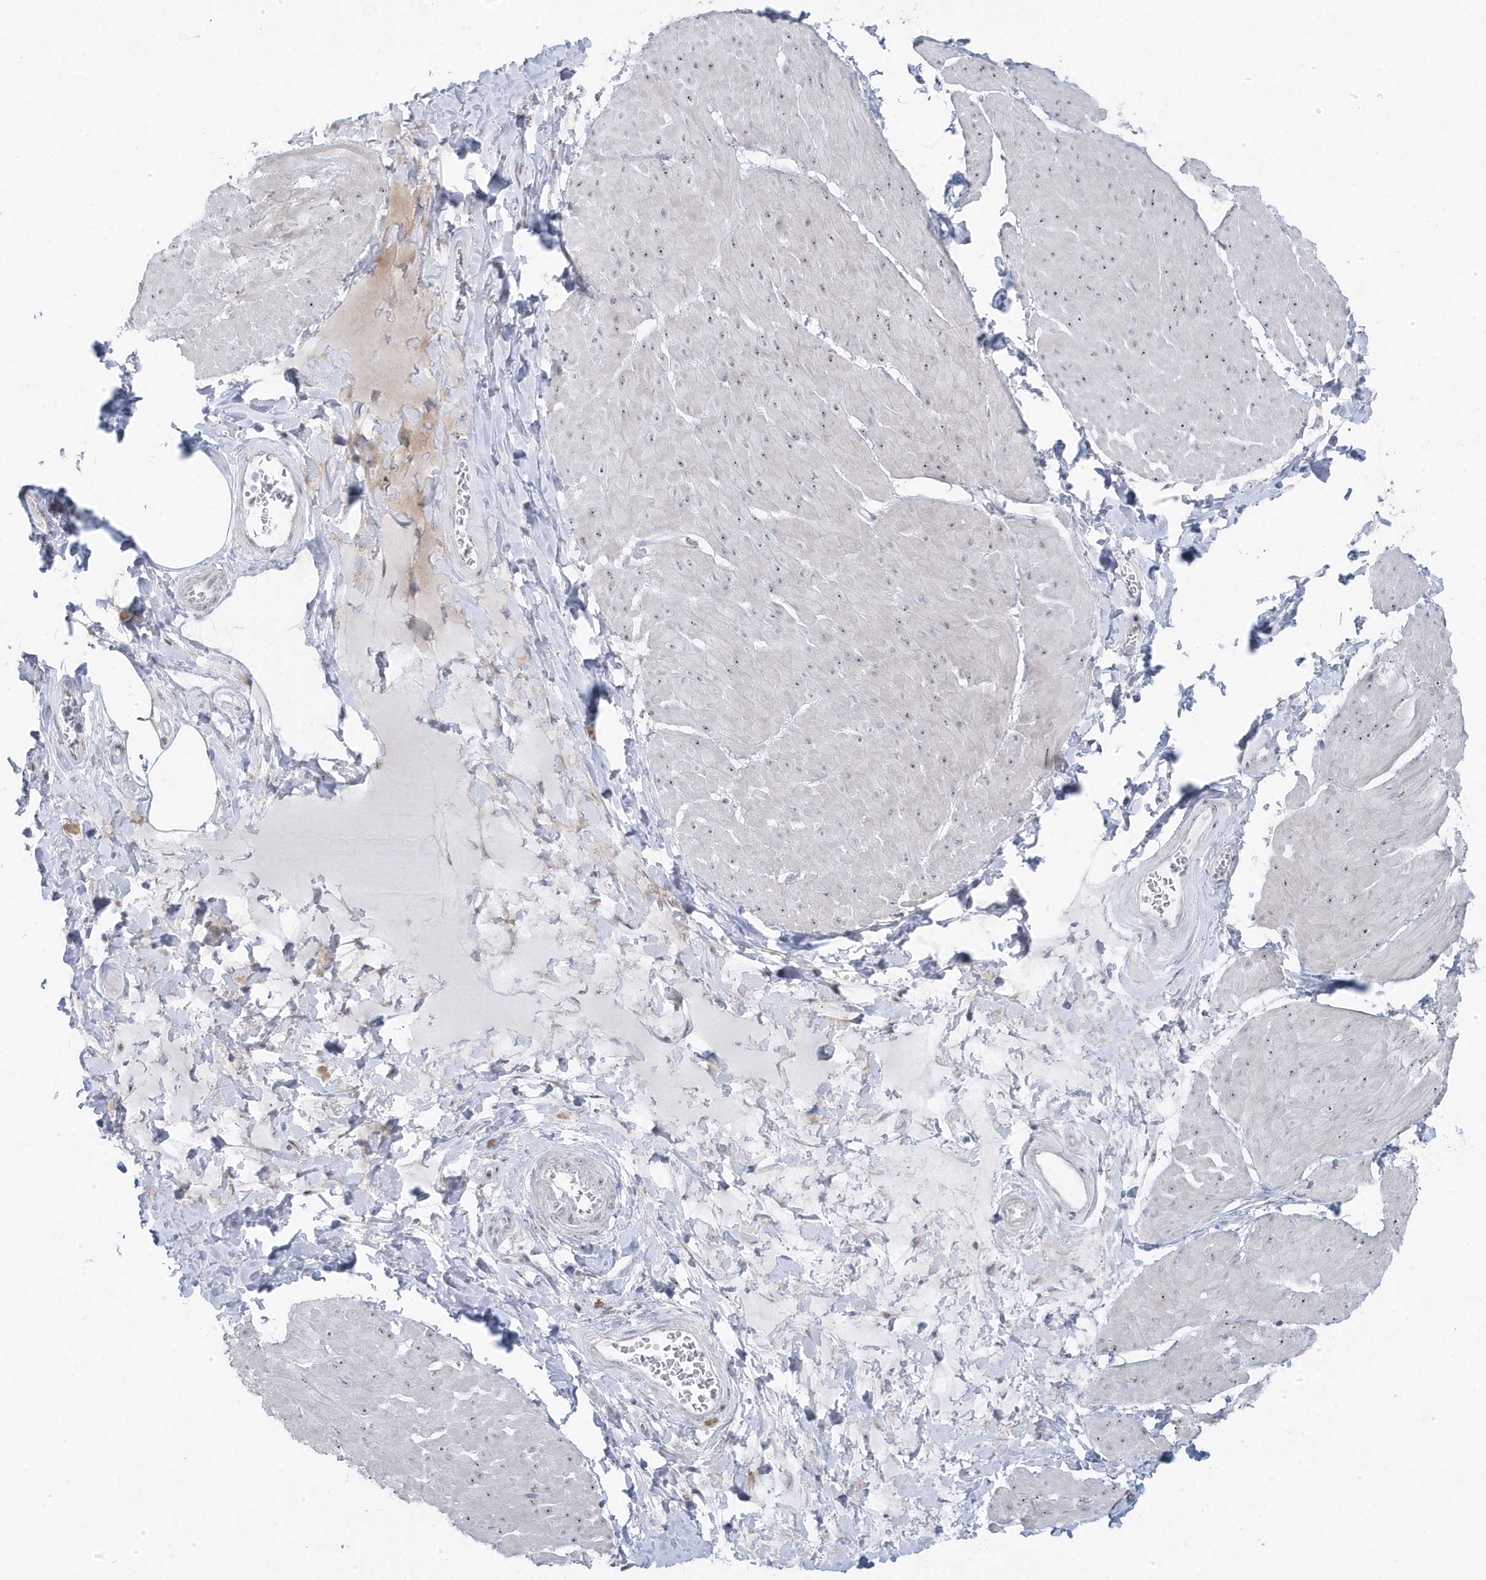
{"staining": {"intensity": "negative", "quantity": "none", "location": "none"}, "tissue": "smooth muscle", "cell_type": "Smooth muscle cells", "image_type": "normal", "snomed": [{"axis": "morphology", "description": "Urothelial carcinoma, High grade"}, {"axis": "topography", "description": "Urinary bladder"}], "caption": "Immunohistochemistry (IHC) micrograph of benign smooth muscle: smooth muscle stained with DAB (3,3'-diaminobenzidine) exhibits no significant protein positivity in smooth muscle cells.", "gene": "TSEN15", "patient": {"sex": "male", "age": 46}}